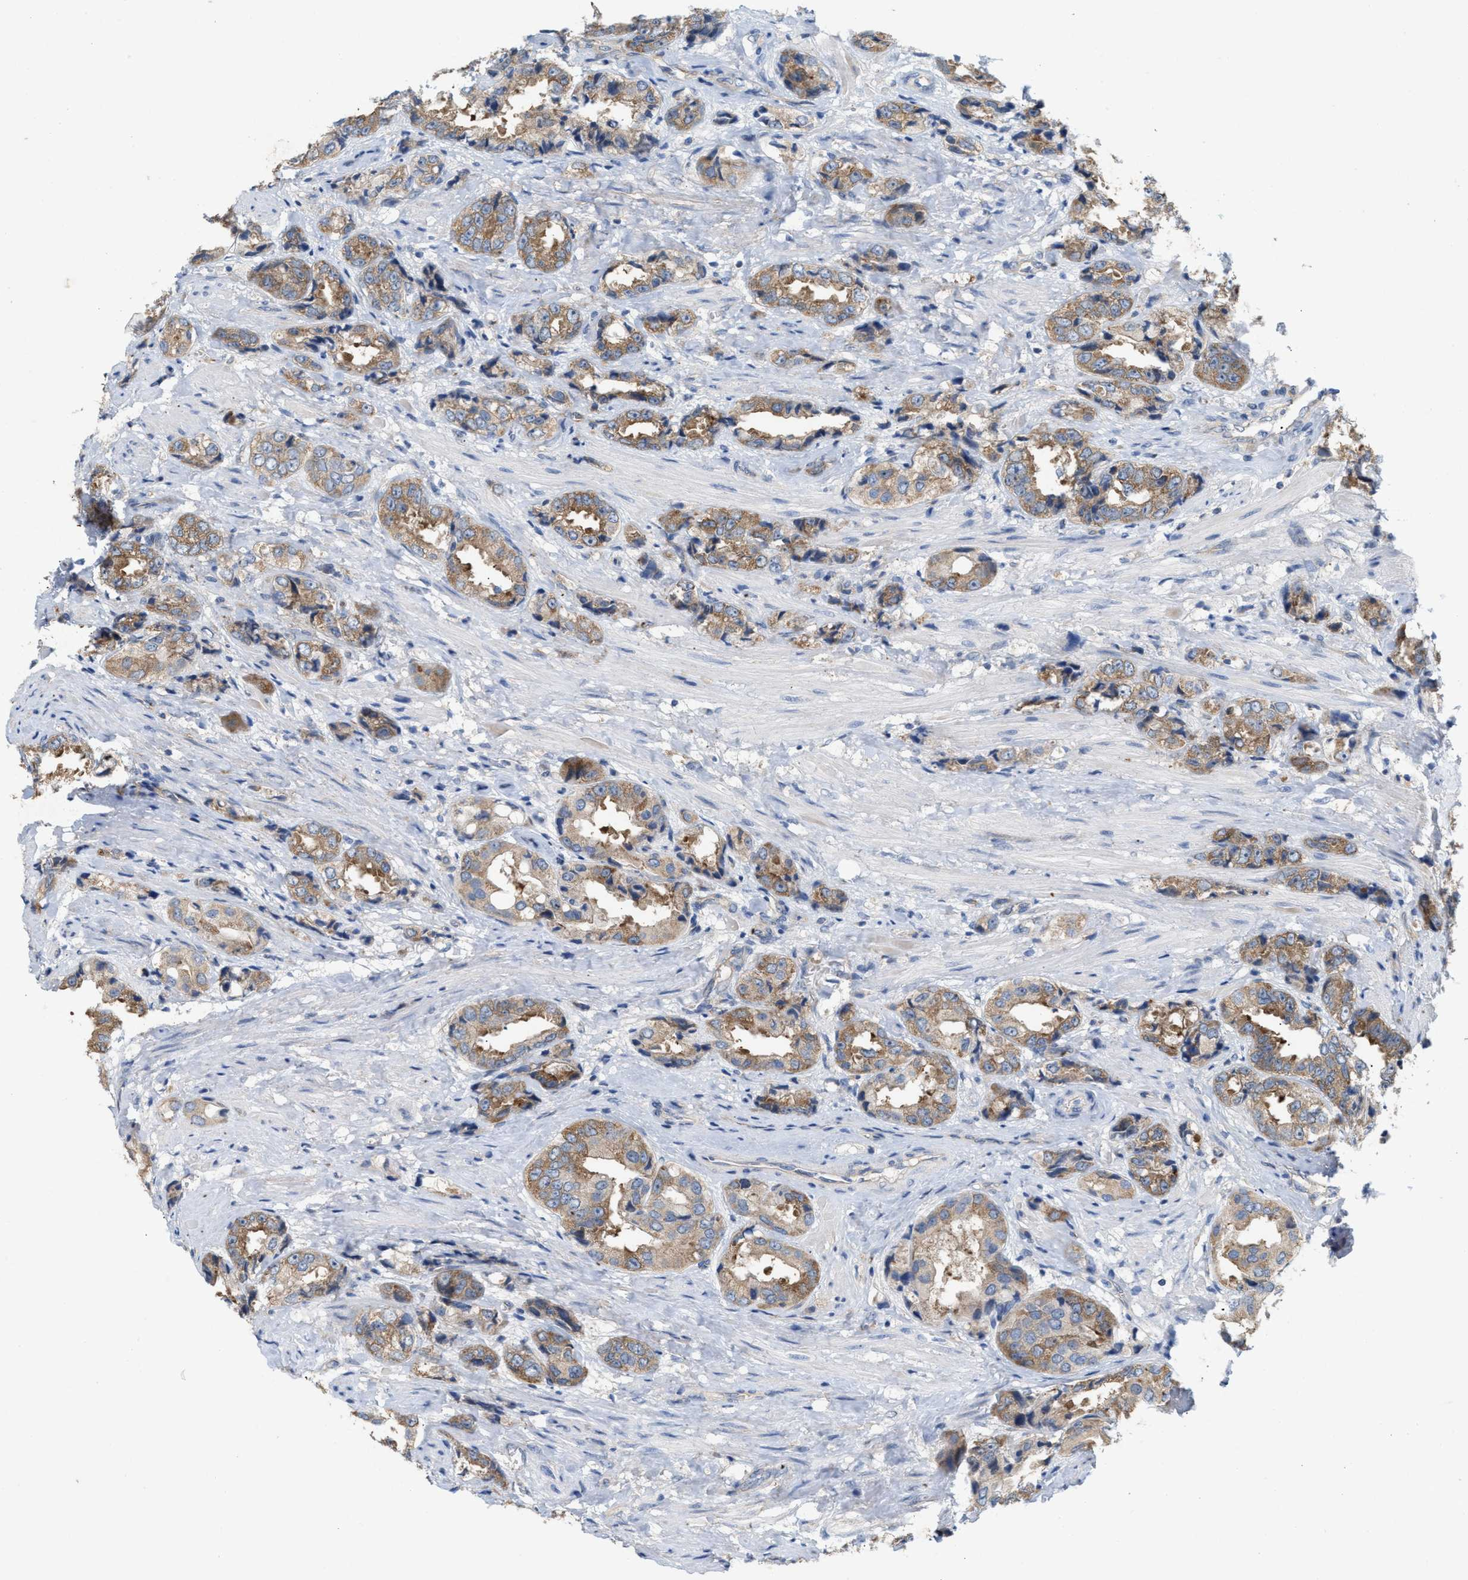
{"staining": {"intensity": "moderate", "quantity": ">75%", "location": "cytoplasmic/membranous"}, "tissue": "prostate cancer", "cell_type": "Tumor cells", "image_type": "cancer", "snomed": [{"axis": "morphology", "description": "Adenocarcinoma, High grade"}, {"axis": "topography", "description": "Prostate"}], "caption": "A medium amount of moderate cytoplasmic/membranous staining is appreciated in approximately >75% of tumor cells in prostate adenocarcinoma (high-grade) tissue.", "gene": "UBAP2", "patient": {"sex": "male", "age": 61}}